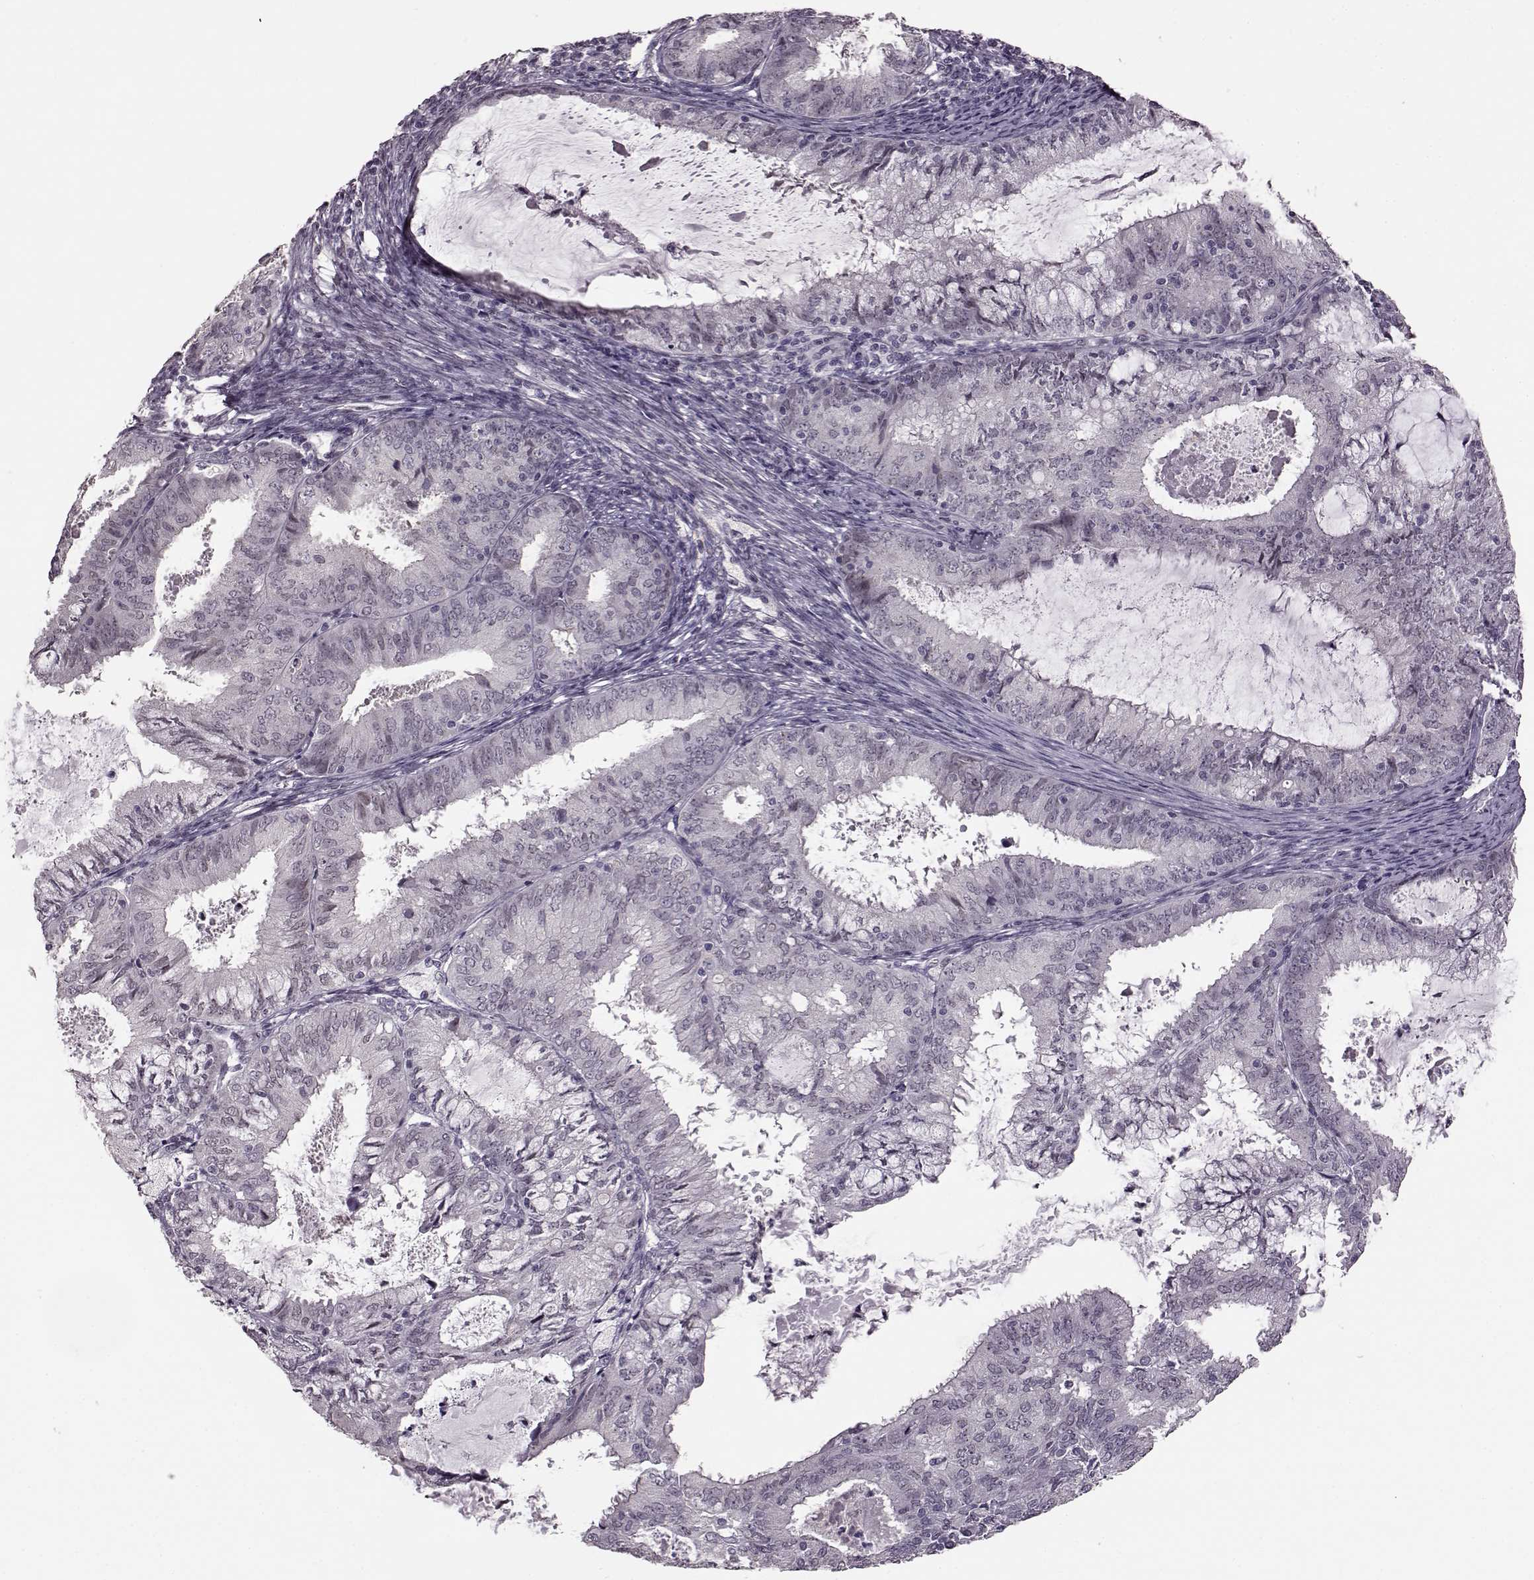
{"staining": {"intensity": "negative", "quantity": "none", "location": "none"}, "tissue": "endometrial cancer", "cell_type": "Tumor cells", "image_type": "cancer", "snomed": [{"axis": "morphology", "description": "Adenocarcinoma, NOS"}, {"axis": "topography", "description": "Endometrium"}], "caption": "Endometrial adenocarcinoma stained for a protein using IHC displays no staining tumor cells.", "gene": "STX1B", "patient": {"sex": "female", "age": 57}}